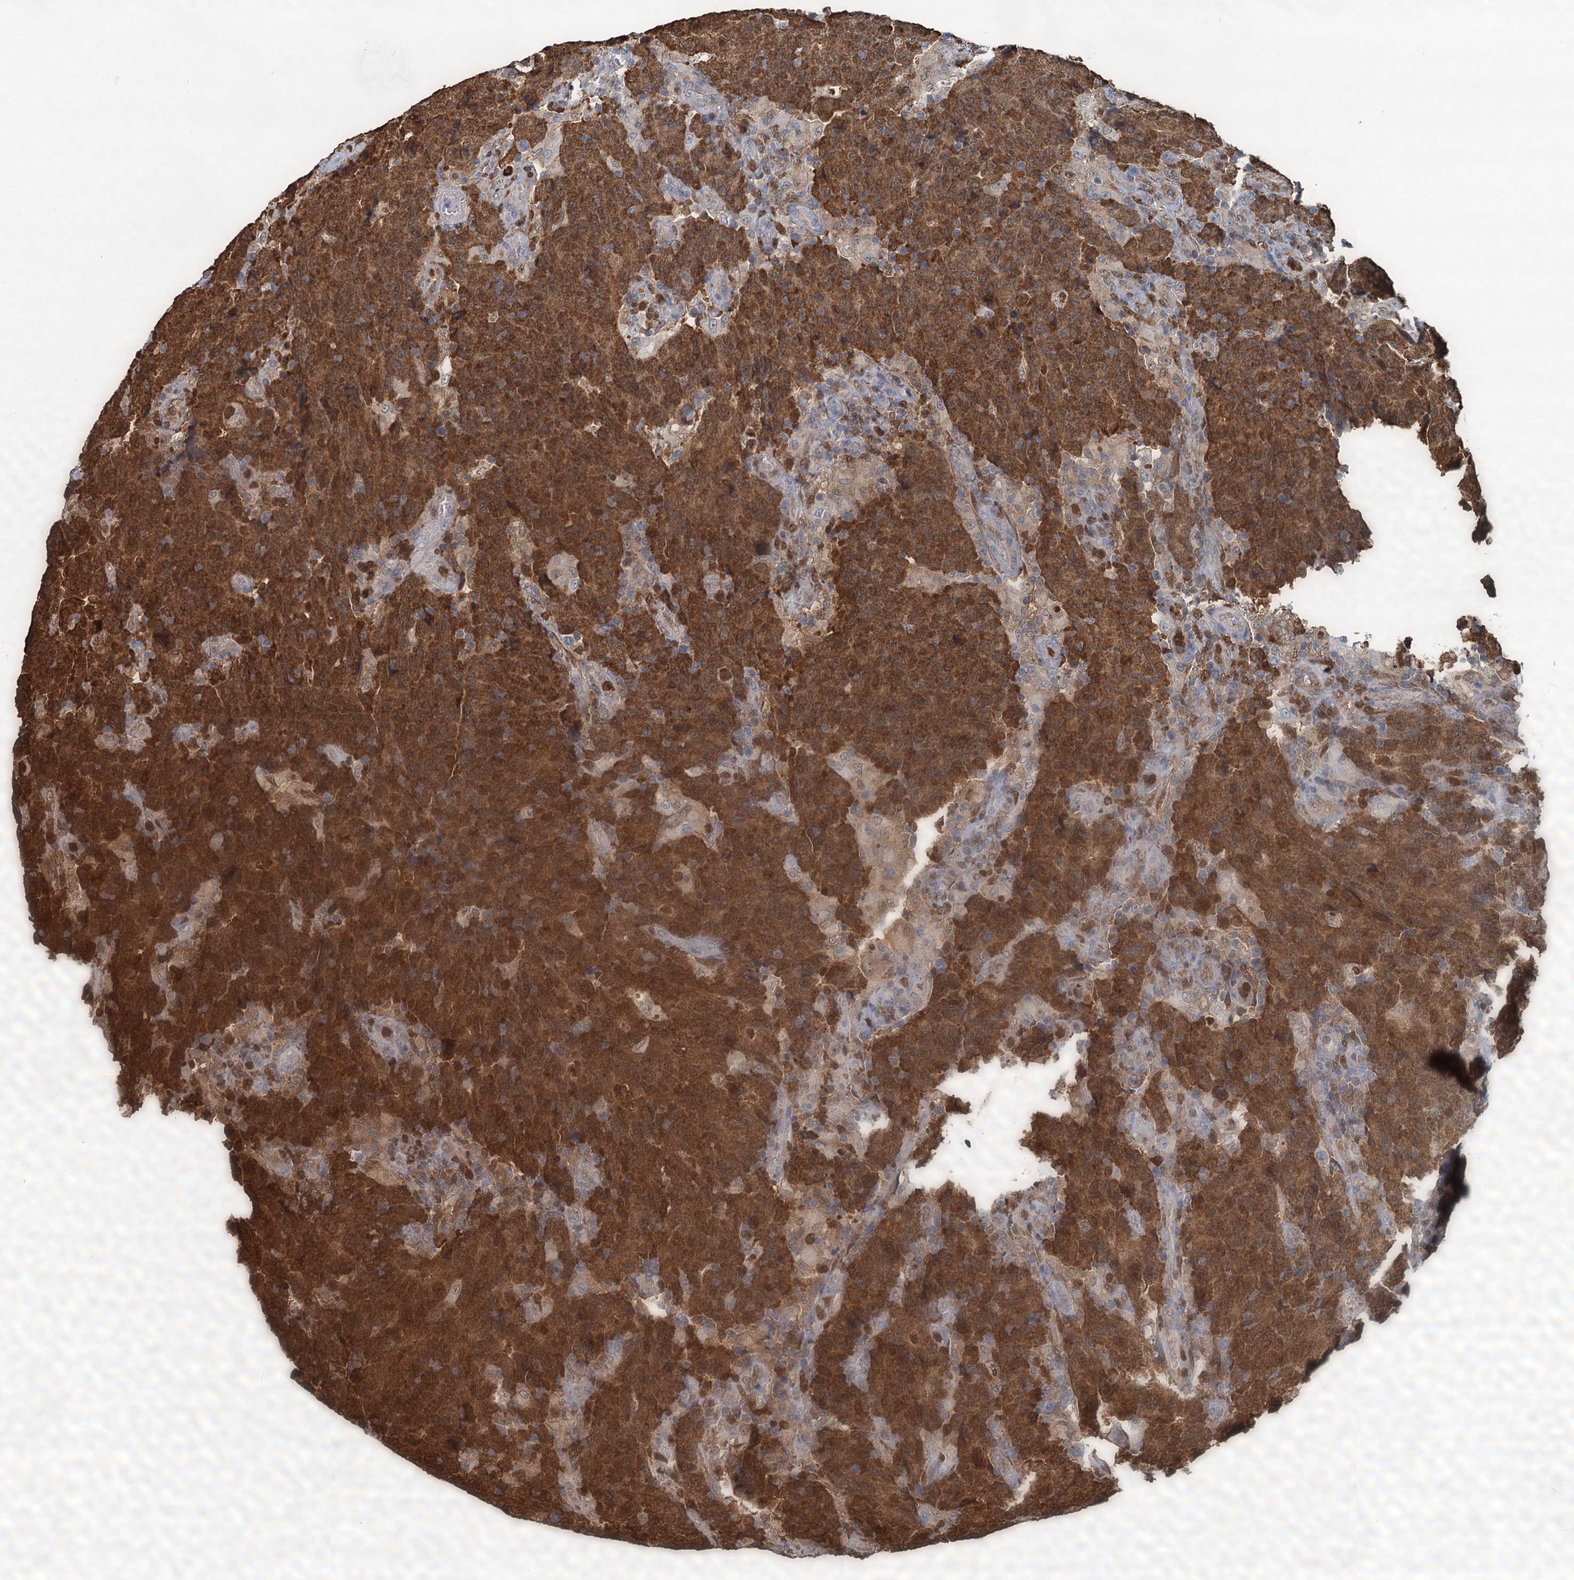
{"staining": {"intensity": "strong", "quantity": ">75%", "location": "cytoplasmic/membranous,nuclear"}, "tissue": "colorectal cancer", "cell_type": "Tumor cells", "image_type": "cancer", "snomed": [{"axis": "morphology", "description": "Adenocarcinoma, NOS"}, {"axis": "topography", "description": "Colon"}], "caption": "Colorectal cancer (adenocarcinoma) stained for a protein (brown) demonstrates strong cytoplasmic/membranous and nuclear positive staining in approximately >75% of tumor cells.", "gene": "S100A6", "patient": {"sex": "female", "age": 75}}